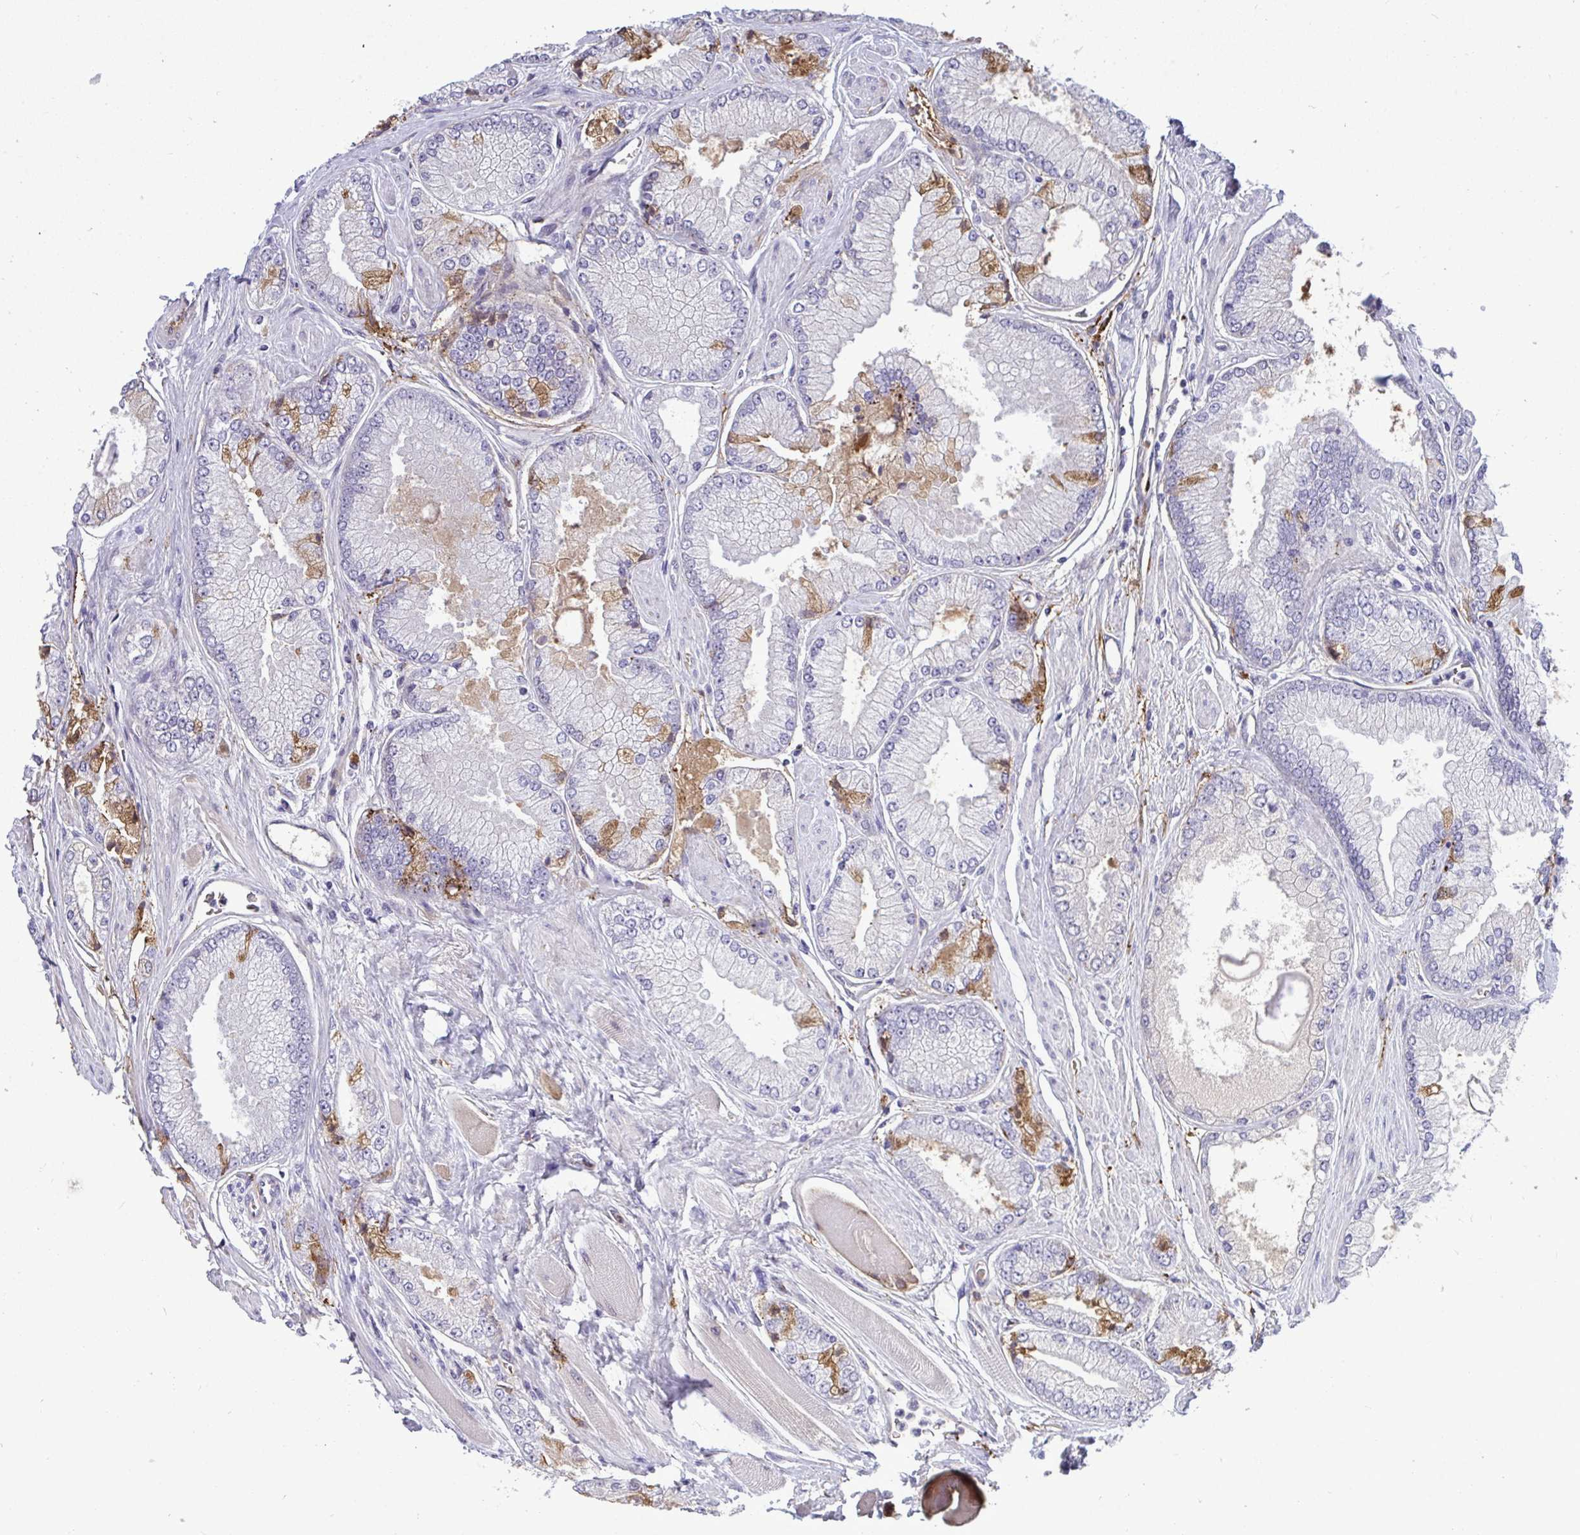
{"staining": {"intensity": "moderate", "quantity": "<25%", "location": "cytoplasmic/membranous"}, "tissue": "prostate cancer", "cell_type": "Tumor cells", "image_type": "cancer", "snomed": [{"axis": "morphology", "description": "Adenocarcinoma, Low grade"}, {"axis": "topography", "description": "Prostate"}], "caption": "Immunohistochemistry staining of prostate cancer (adenocarcinoma (low-grade)), which reveals low levels of moderate cytoplasmic/membranous positivity in about <25% of tumor cells indicating moderate cytoplasmic/membranous protein staining. The staining was performed using DAB (3,3'-diaminobenzidine) (brown) for protein detection and nuclei were counterstained in hematoxylin (blue).", "gene": "F2", "patient": {"sex": "male", "age": 67}}